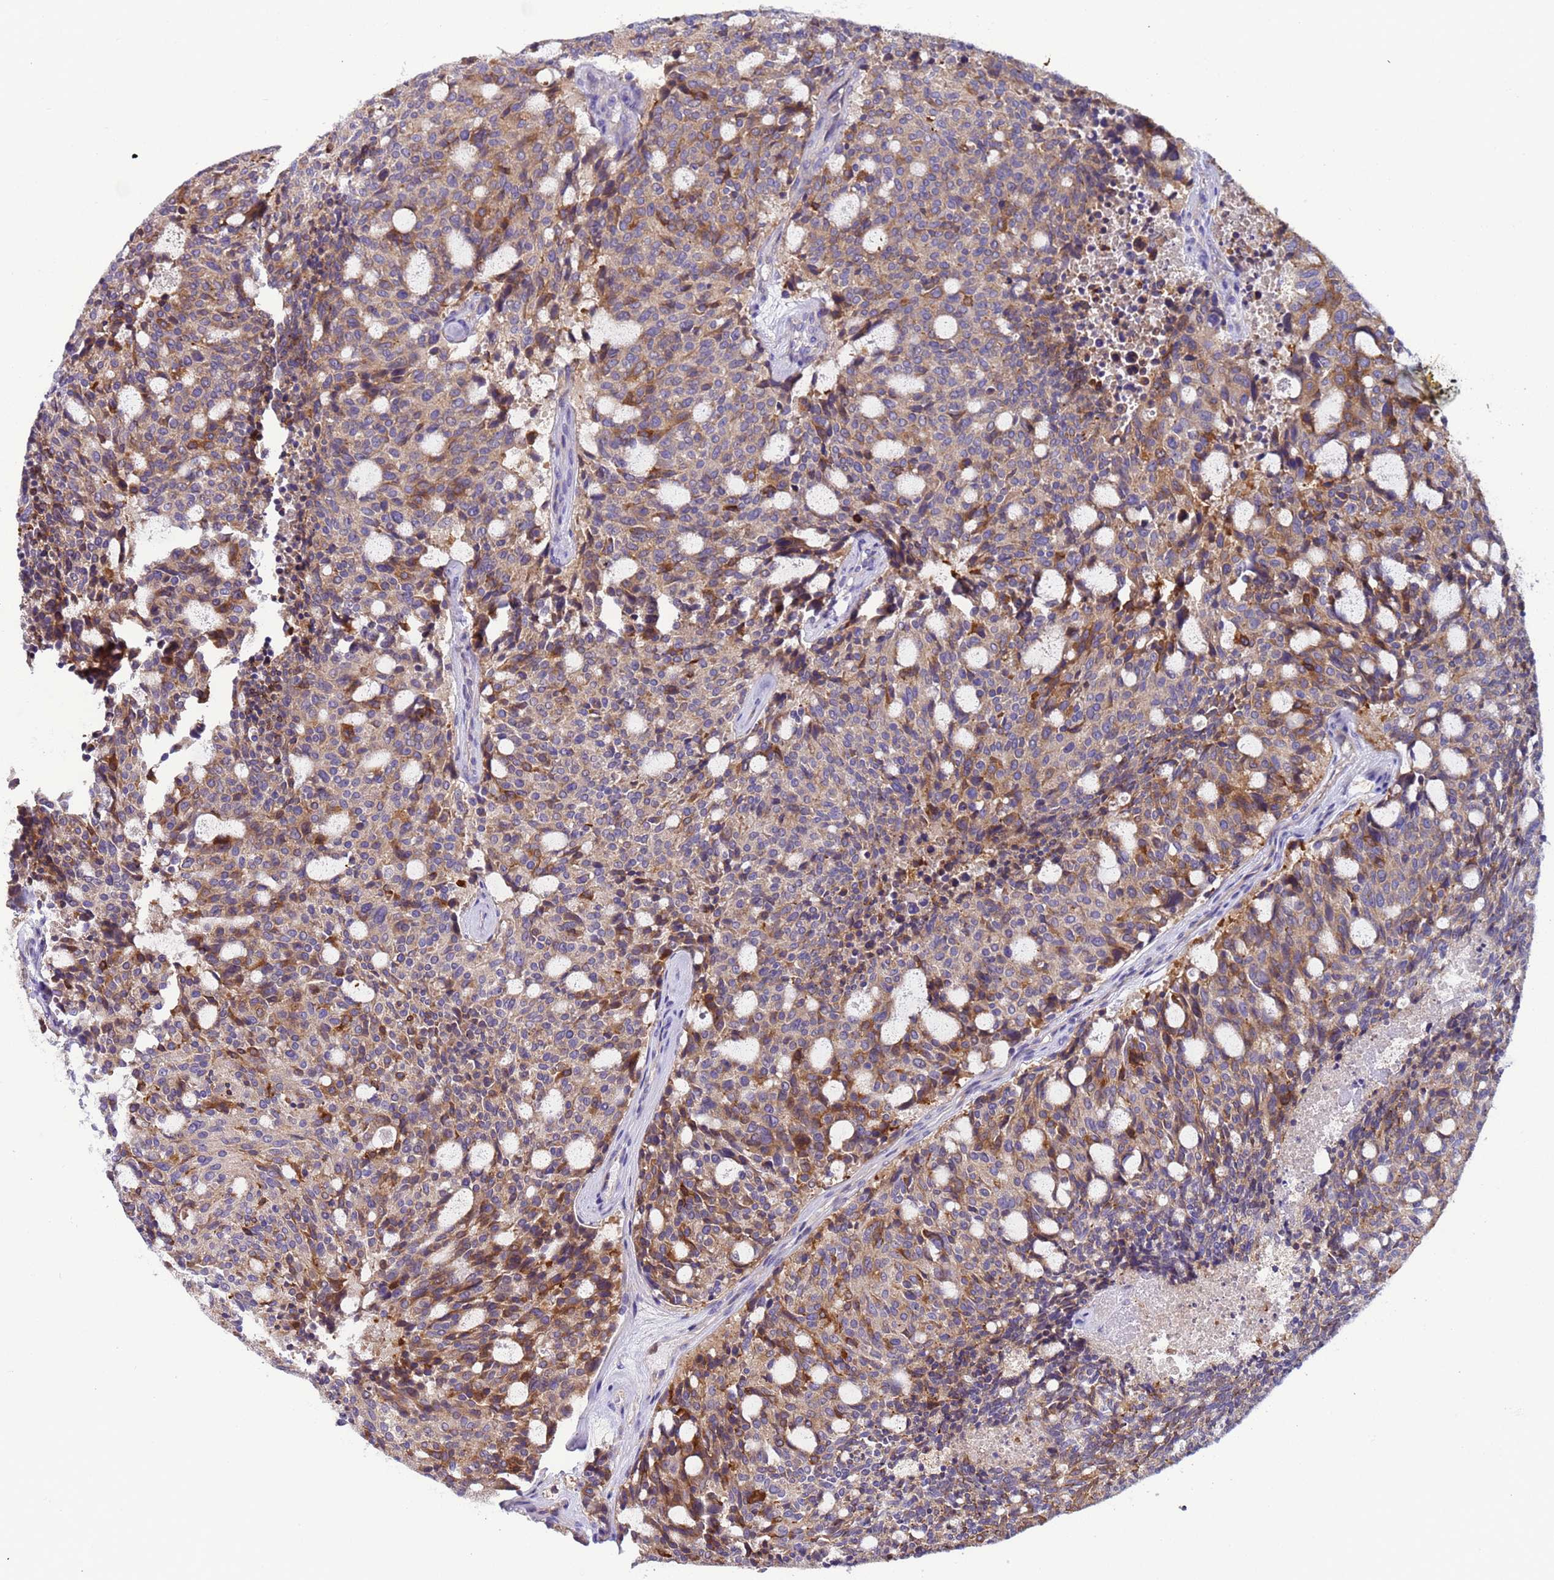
{"staining": {"intensity": "moderate", "quantity": "<25%", "location": "cytoplasmic/membranous"}, "tissue": "carcinoid", "cell_type": "Tumor cells", "image_type": "cancer", "snomed": [{"axis": "morphology", "description": "Carcinoid, malignant, NOS"}, {"axis": "topography", "description": "Pancreas"}], "caption": "Moderate cytoplasmic/membranous protein positivity is present in approximately <25% of tumor cells in carcinoid (malignant).", "gene": "PAQR7", "patient": {"sex": "female", "age": 54}}